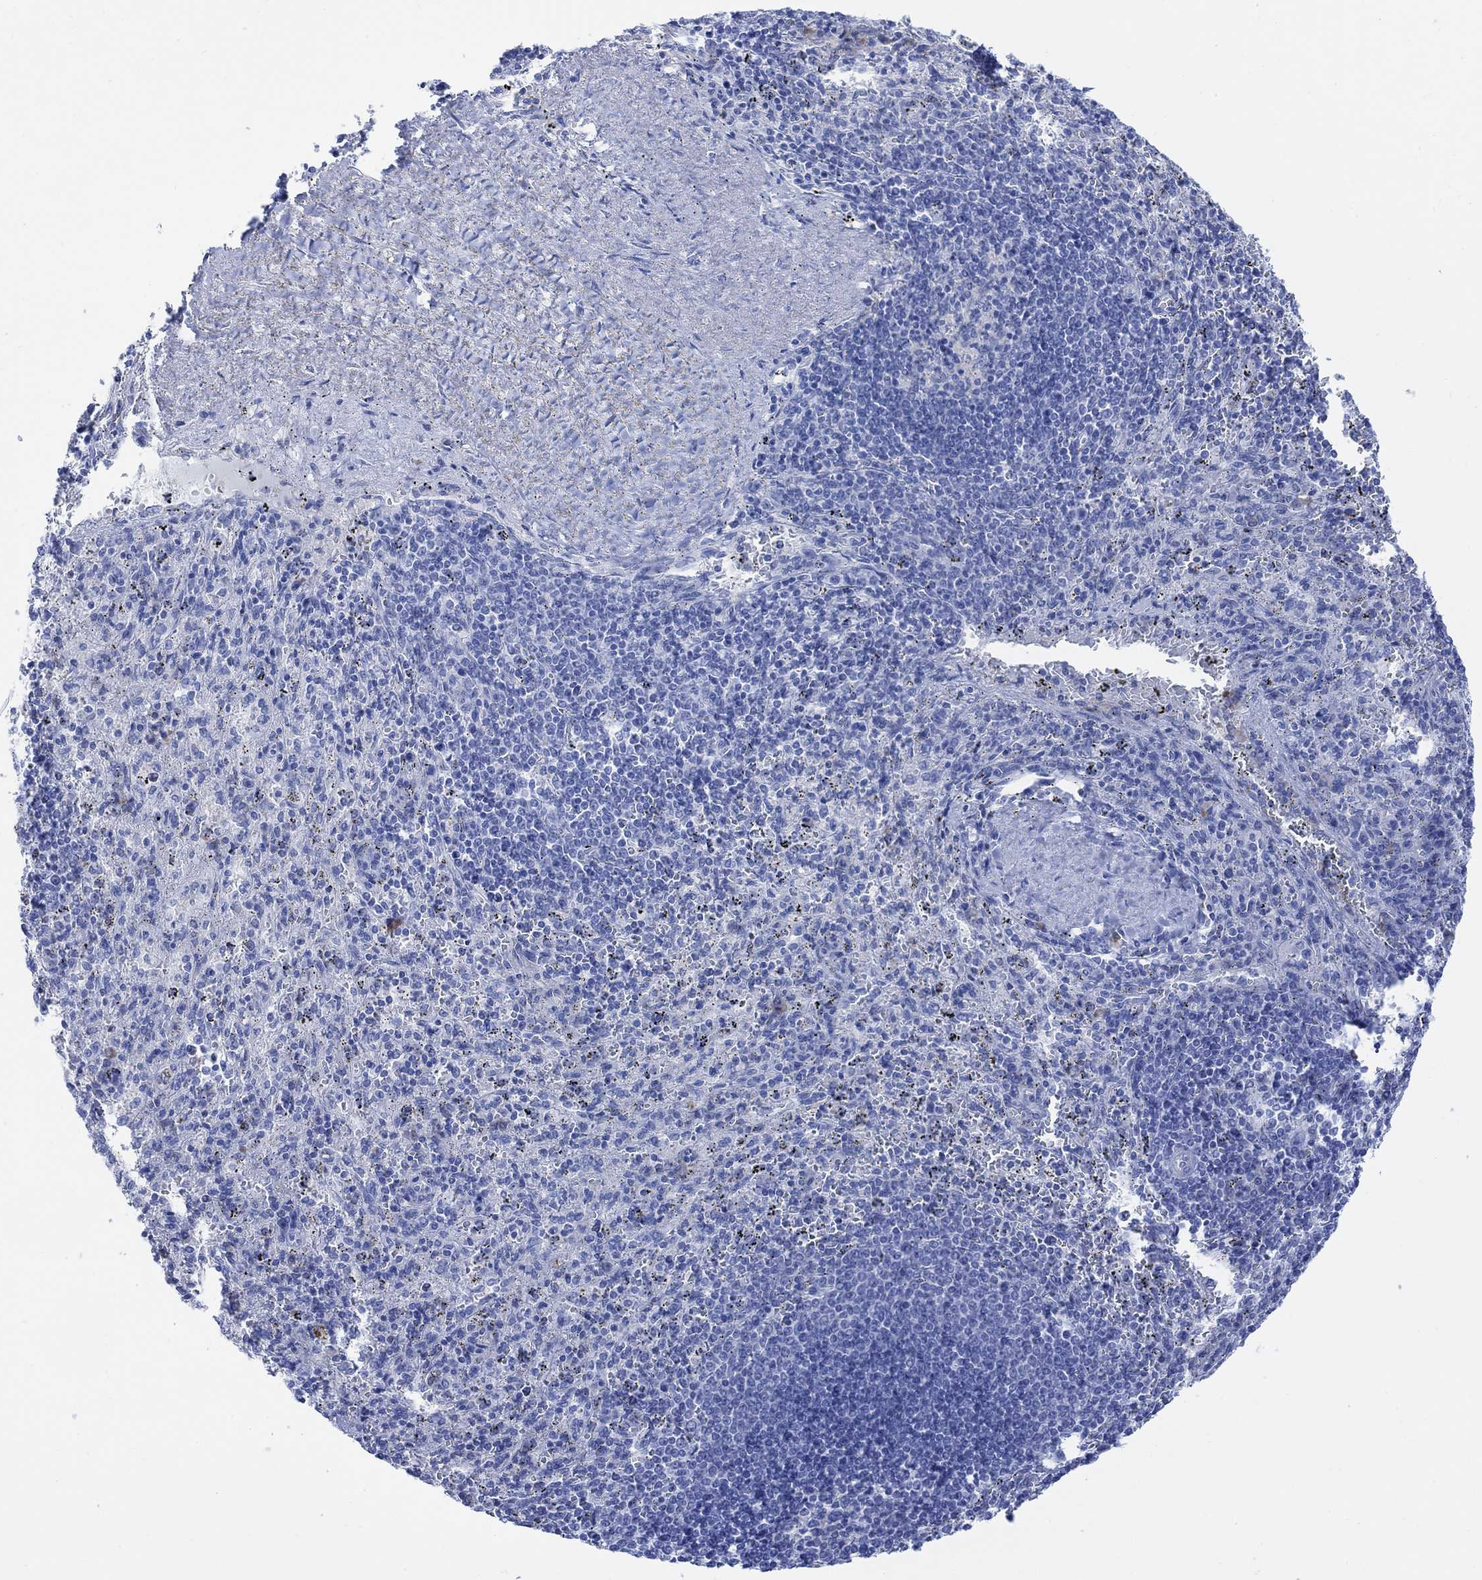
{"staining": {"intensity": "negative", "quantity": "none", "location": "none"}, "tissue": "spleen", "cell_type": "Cells in red pulp", "image_type": "normal", "snomed": [{"axis": "morphology", "description": "Normal tissue, NOS"}, {"axis": "topography", "description": "Spleen"}], "caption": "Protein analysis of normal spleen reveals no significant staining in cells in red pulp. (Immunohistochemistry, brightfield microscopy, high magnification).", "gene": "GNG13", "patient": {"sex": "male", "age": 57}}